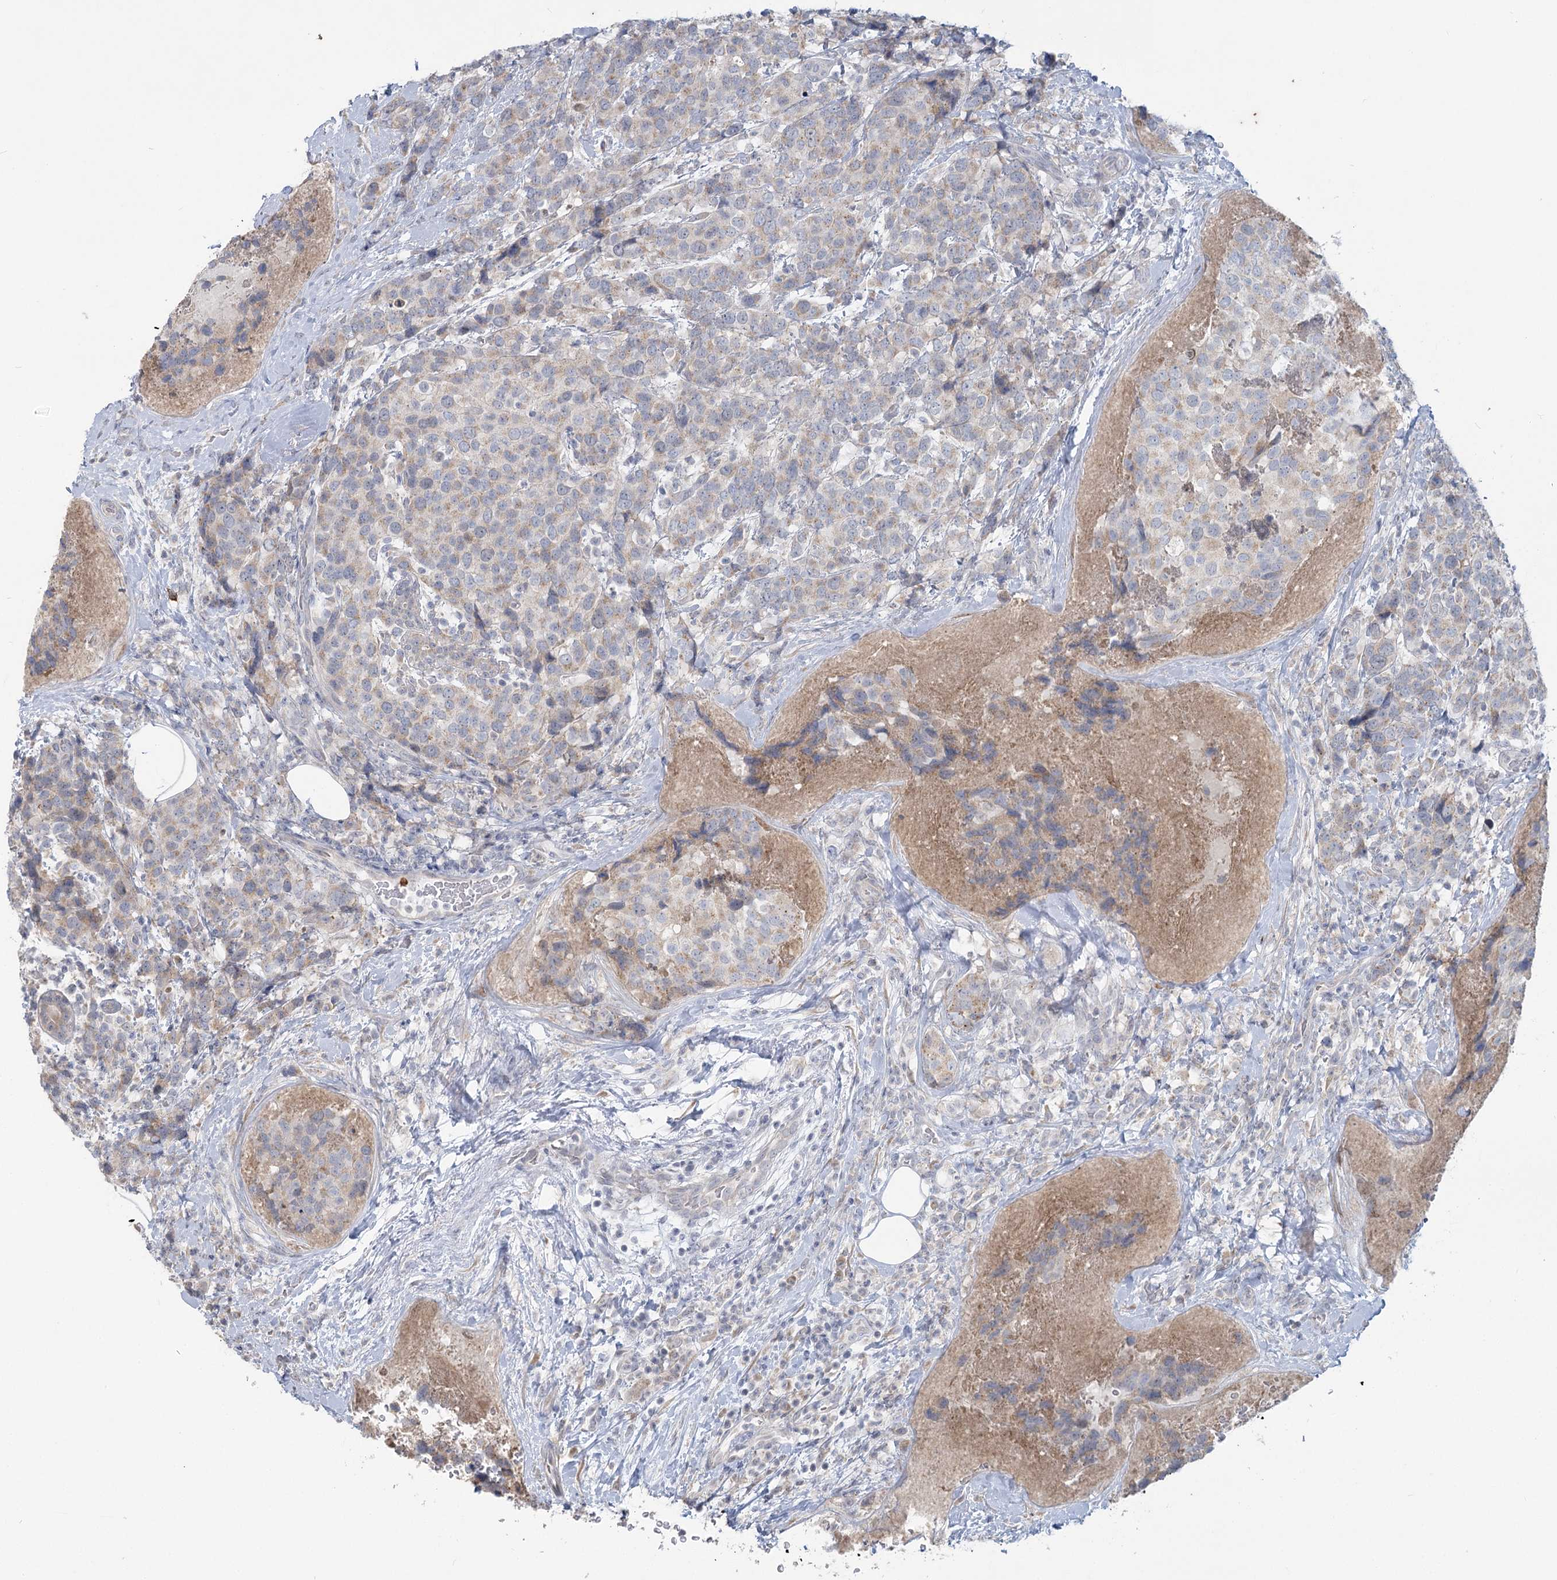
{"staining": {"intensity": "weak", "quantity": "<25%", "location": "cytoplasmic/membranous"}, "tissue": "breast cancer", "cell_type": "Tumor cells", "image_type": "cancer", "snomed": [{"axis": "morphology", "description": "Lobular carcinoma"}, {"axis": "topography", "description": "Breast"}], "caption": "Immunohistochemistry (IHC) of lobular carcinoma (breast) demonstrates no positivity in tumor cells.", "gene": "PLA2G12A", "patient": {"sex": "female", "age": 59}}